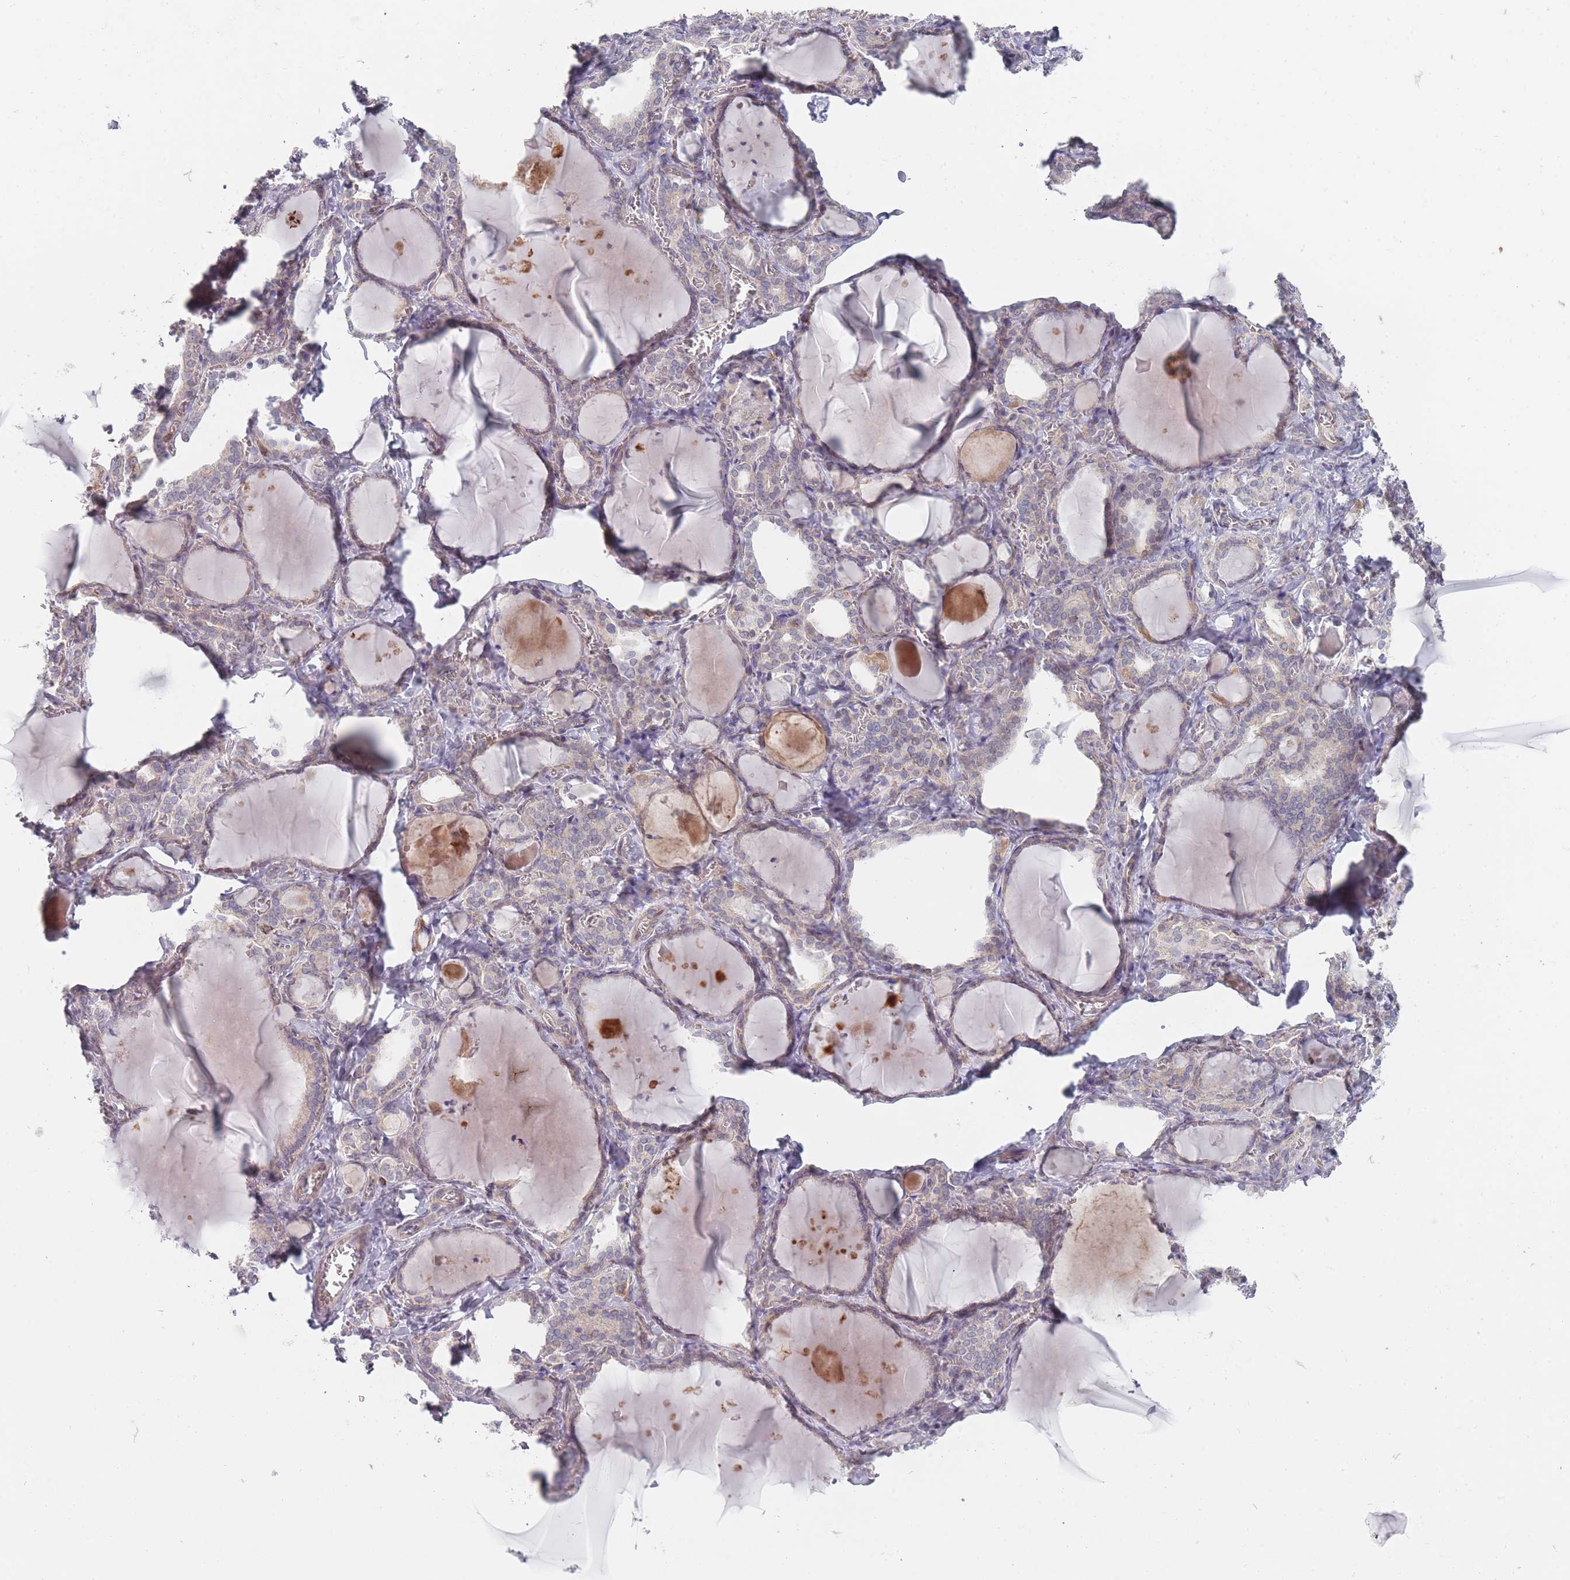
{"staining": {"intensity": "moderate", "quantity": "25%-75%", "location": "cytoplasmic/membranous"}, "tissue": "thyroid gland", "cell_type": "Glandular cells", "image_type": "normal", "snomed": [{"axis": "morphology", "description": "Normal tissue, NOS"}, {"axis": "topography", "description": "Thyroid gland"}], "caption": "The histopathology image shows a brown stain indicating the presence of a protein in the cytoplasmic/membranous of glandular cells in thyroid gland. (brown staining indicates protein expression, while blue staining denotes nuclei).", "gene": "PCDH12", "patient": {"sex": "female", "age": 42}}